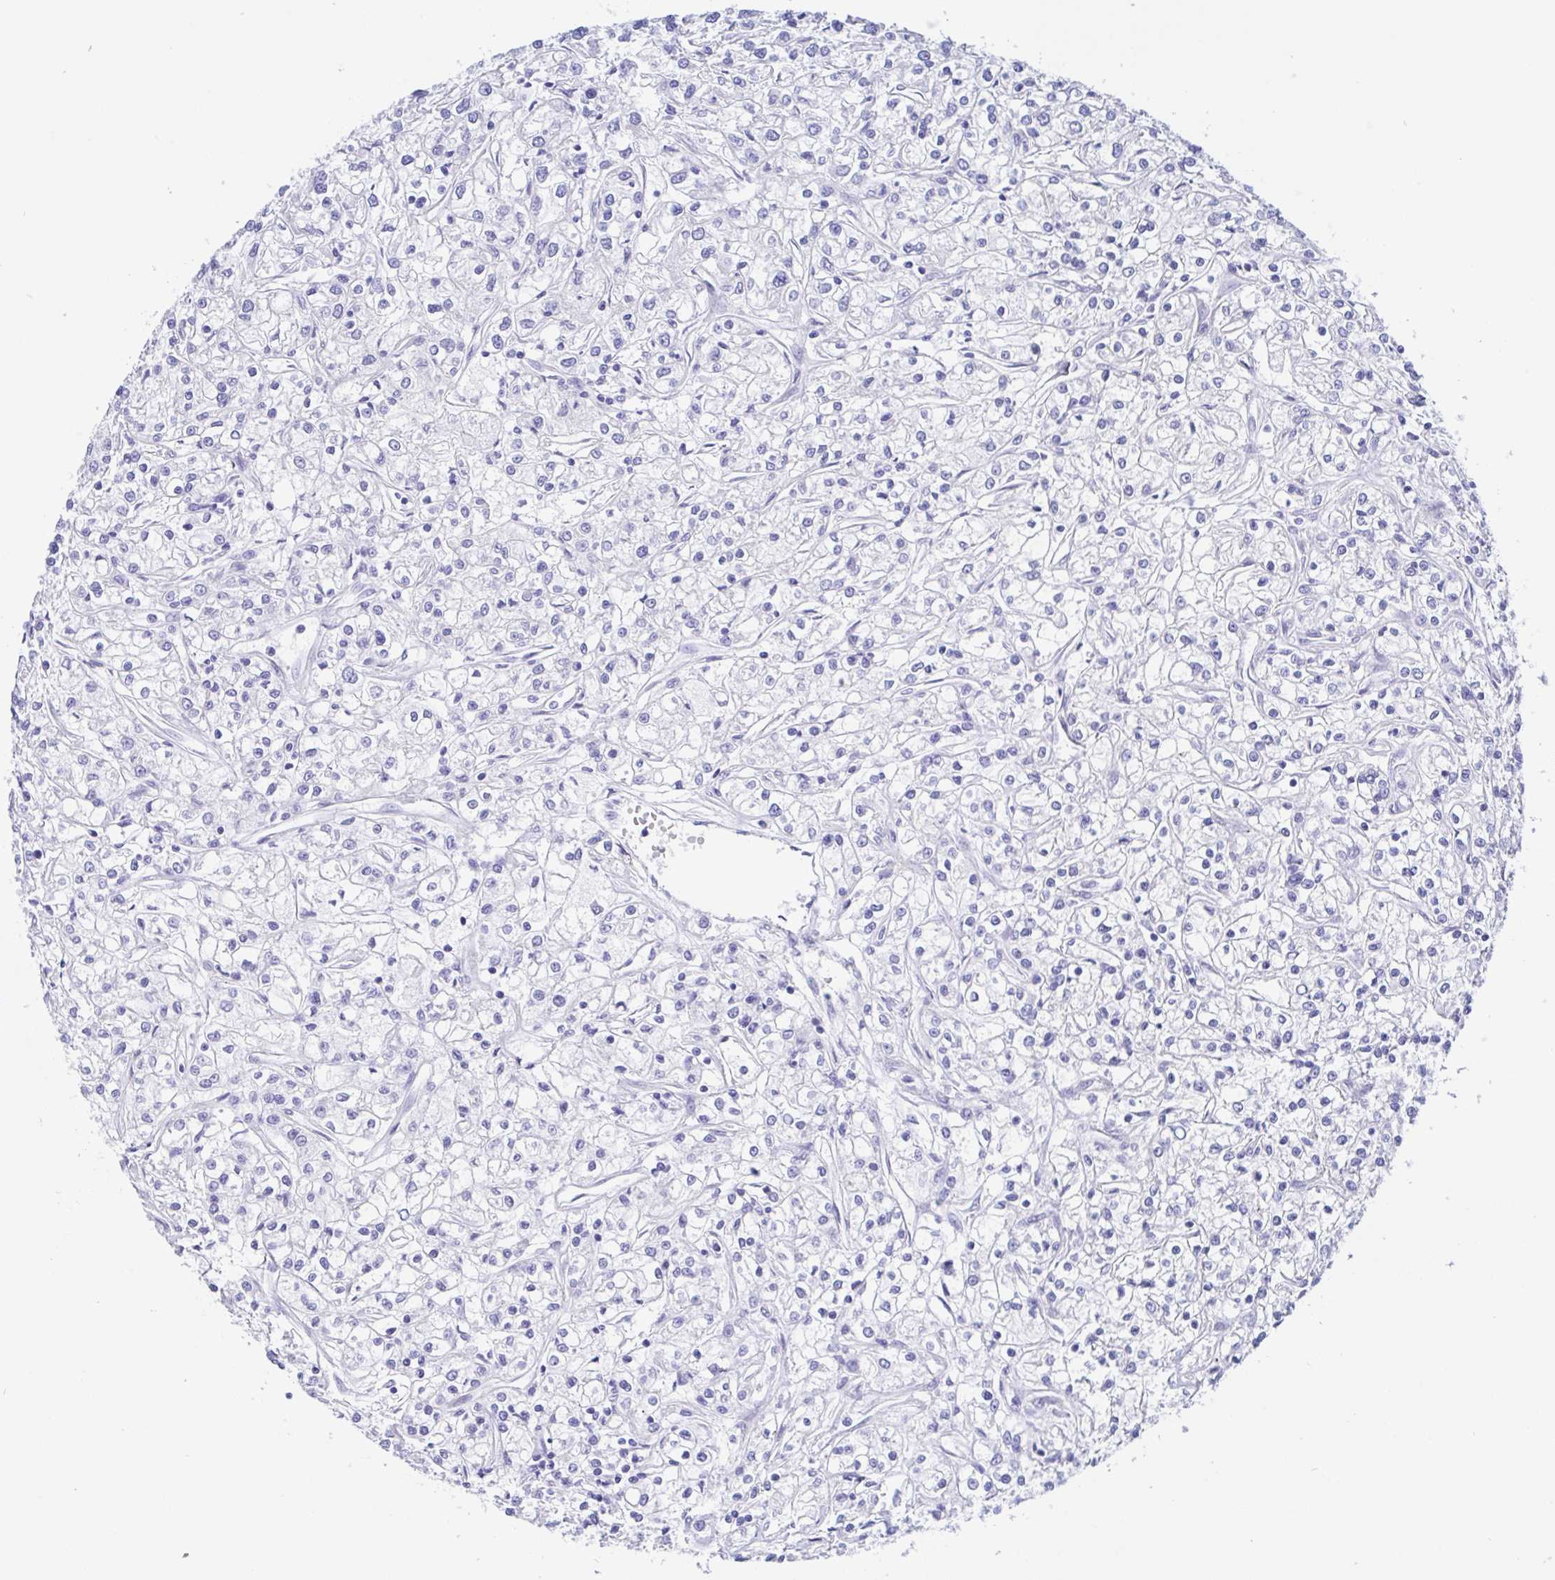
{"staining": {"intensity": "negative", "quantity": "none", "location": "none"}, "tissue": "renal cancer", "cell_type": "Tumor cells", "image_type": "cancer", "snomed": [{"axis": "morphology", "description": "Adenocarcinoma, NOS"}, {"axis": "topography", "description": "Kidney"}], "caption": "This image is of adenocarcinoma (renal) stained with immunohistochemistry (IHC) to label a protein in brown with the nuclei are counter-stained blue. There is no expression in tumor cells.", "gene": "MUCL3", "patient": {"sex": "female", "age": 59}}